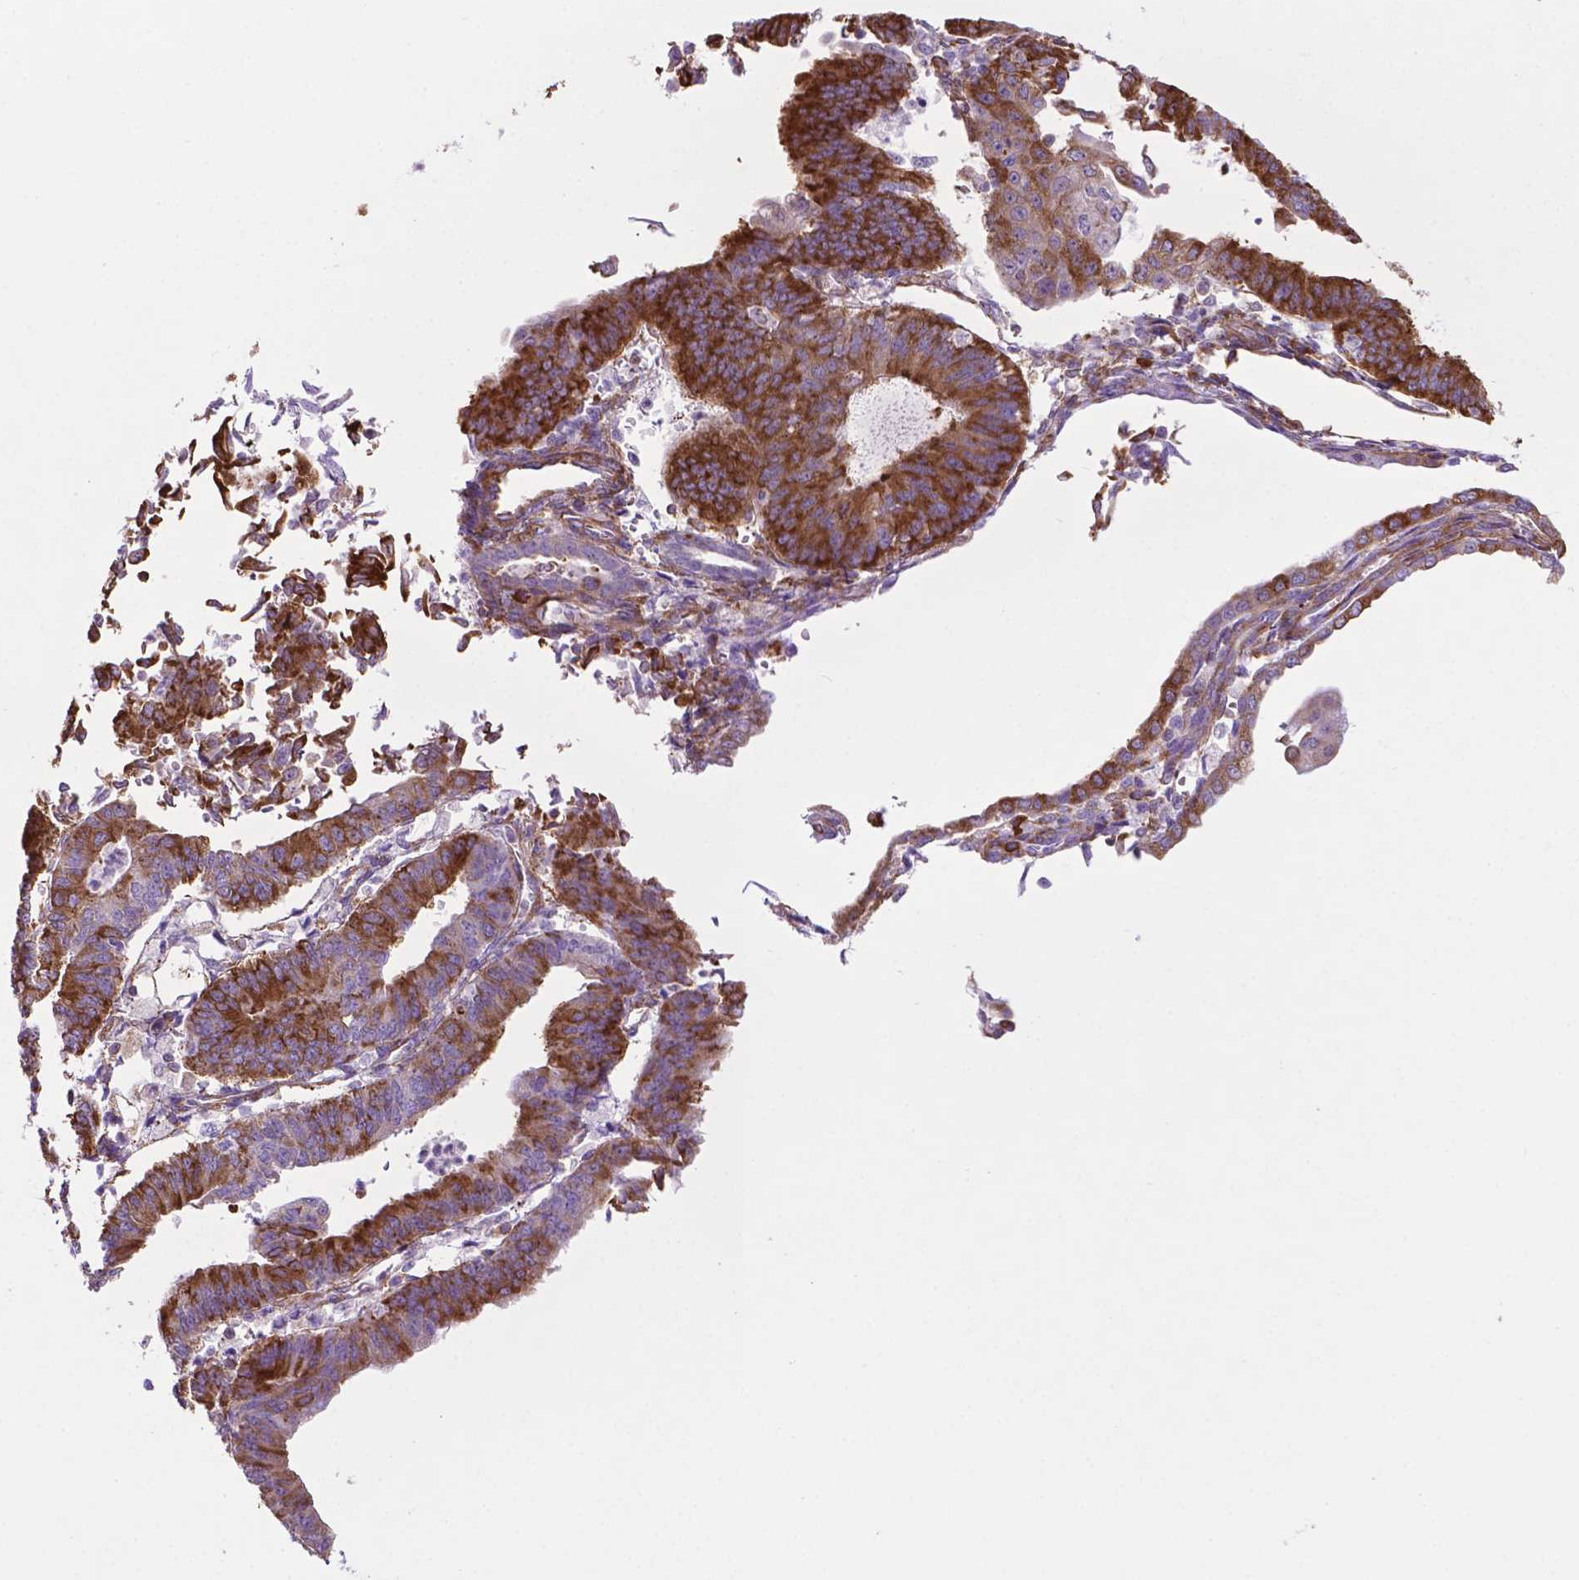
{"staining": {"intensity": "strong", "quantity": "25%-75%", "location": "cytoplasmic/membranous"}, "tissue": "endometrial cancer", "cell_type": "Tumor cells", "image_type": "cancer", "snomed": [{"axis": "morphology", "description": "Adenocarcinoma, NOS"}, {"axis": "topography", "description": "Endometrium"}], "caption": "The micrograph exhibits immunohistochemical staining of endometrial cancer. There is strong cytoplasmic/membranous staining is present in approximately 25%-75% of tumor cells.", "gene": "RPL29", "patient": {"sex": "female", "age": 65}}